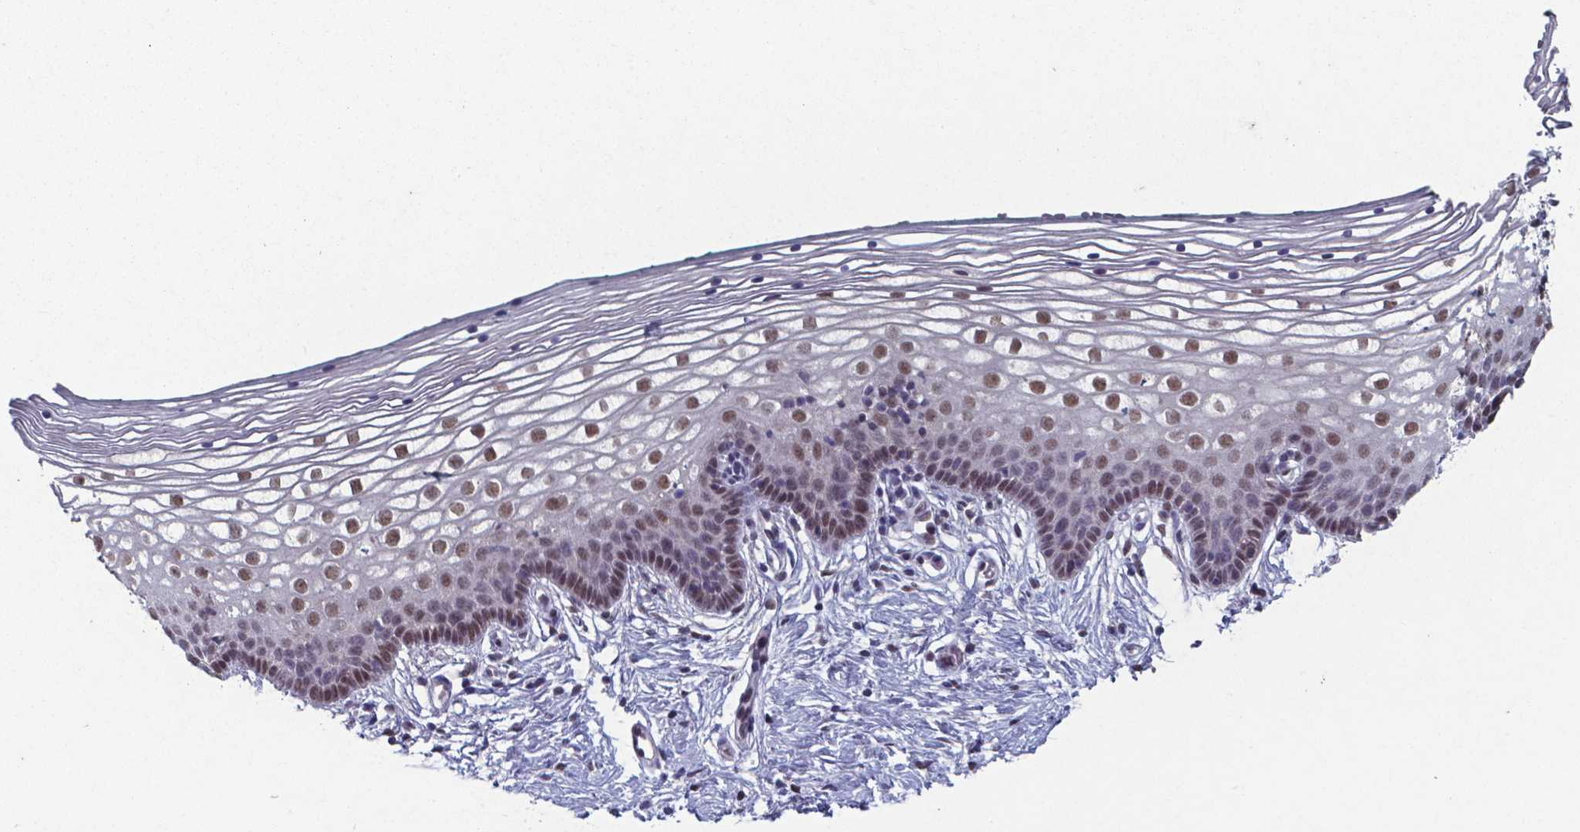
{"staining": {"intensity": "moderate", "quantity": "25%-75%", "location": "nuclear"}, "tissue": "vagina", "cell_type": "Squamous epithelial cells", "image_type": "normal", "snomed": [{"axis": "morphology", "description": "Normal tissue, NOS"}, {"axis": "topography", "description": "Vagina"}], "caption": "Protein expression by IHC displays moderate nuclear staining in about 25%-75% of squamous epithelial cells in benign vagina.", "gene": "UBA1", "patient": {"sex": "female", "age": 36}}